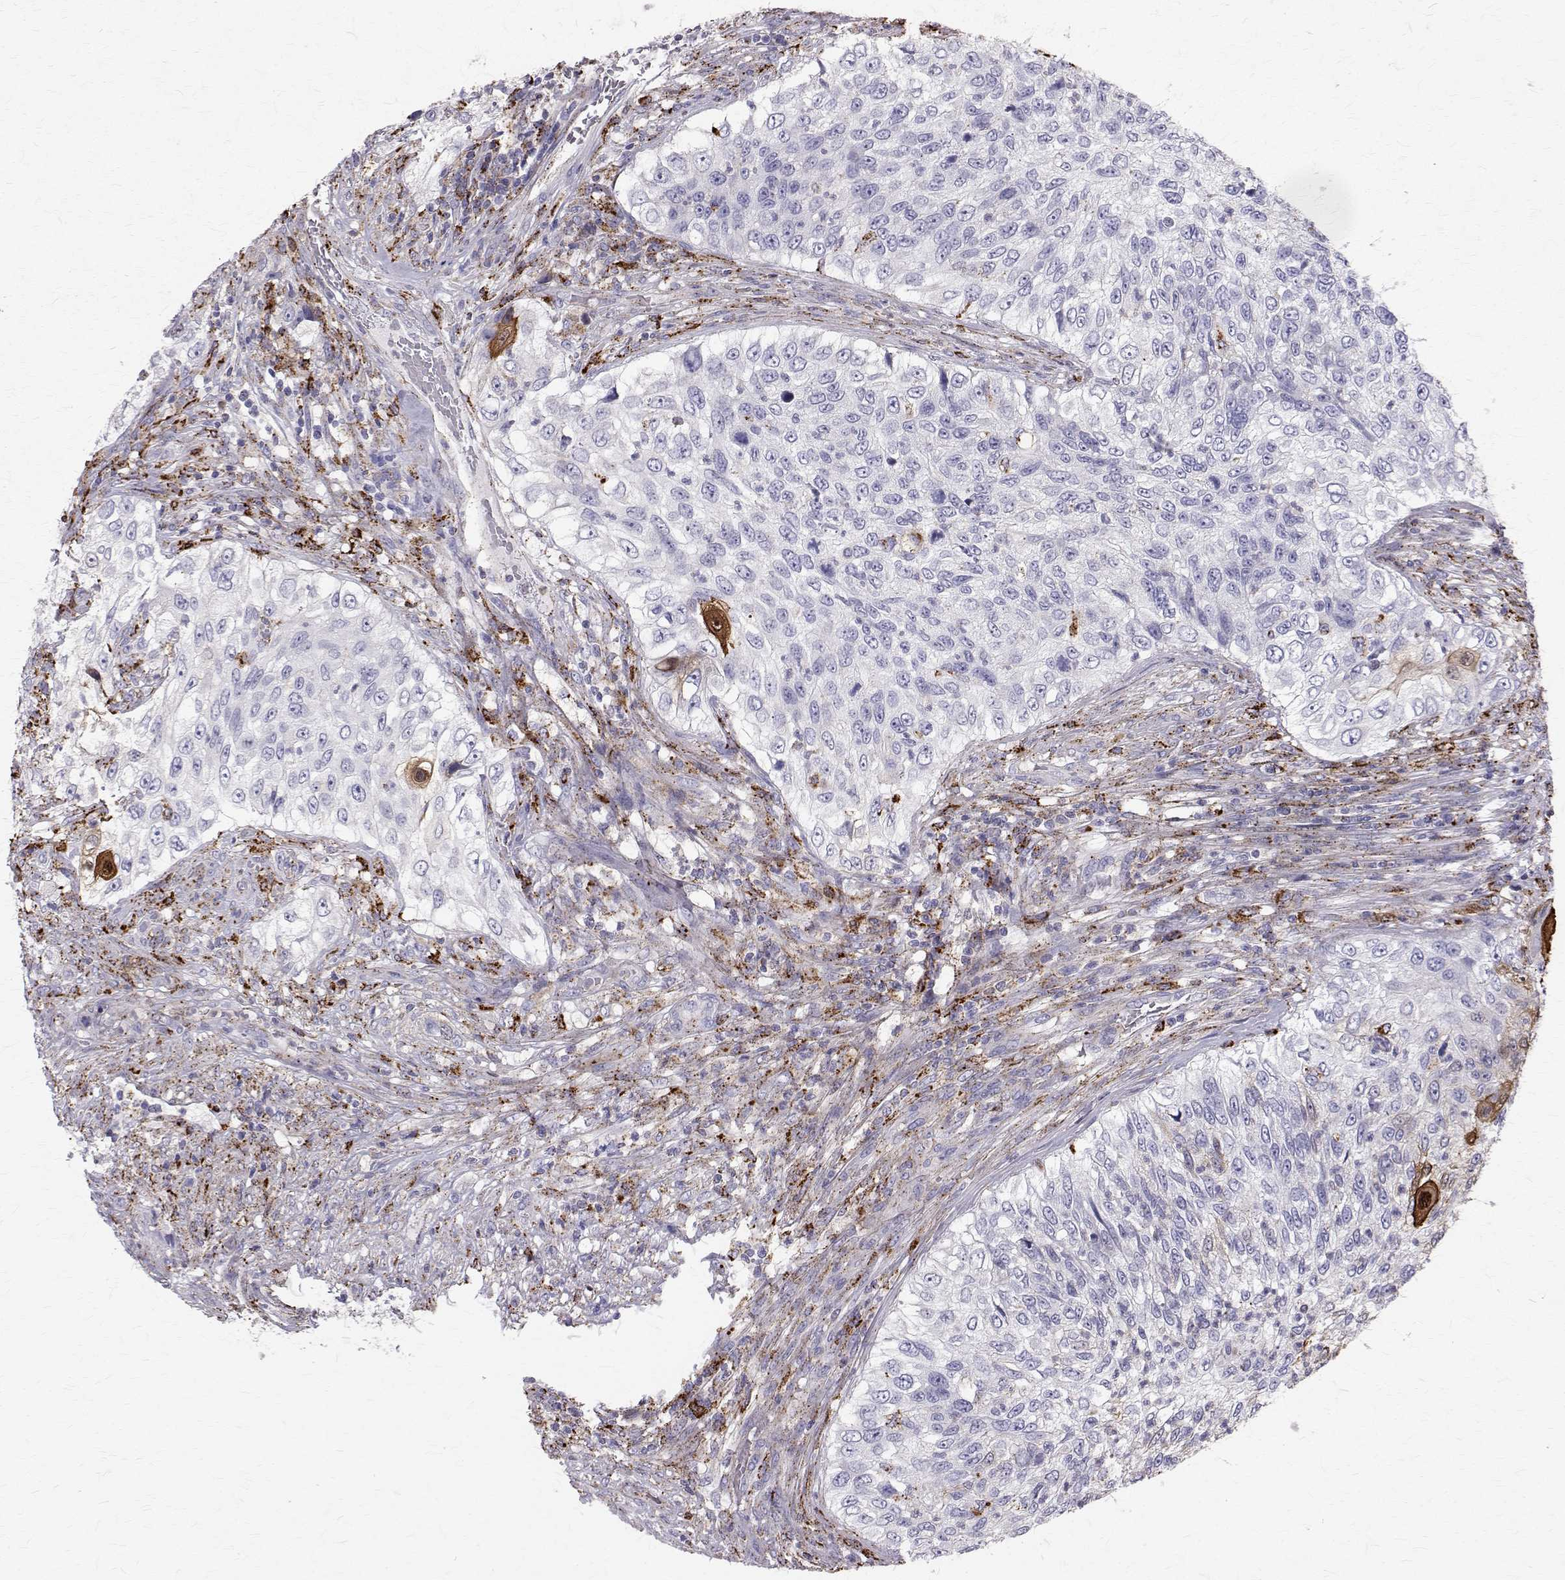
{"staining": {"intensity": "negative", "quantity": "none", "location": "none"}, "tissue": "urothelial cancer", "cell_type": "Tumor cells", "image_type": "cancer", "snomed": [{"axis": "morphology", "description": "Urothelial carcinoma, High grade"}, {"axis": "topography", "description": "Urinary bladder"}], "caption": "High power microscopy image of an IHC histopathology image of urothelial carcinoma (high-grade), revealing no significant staining in tumor cells.", "gene": "TPP1", "patient": {"sex": "female", "age": 60}}